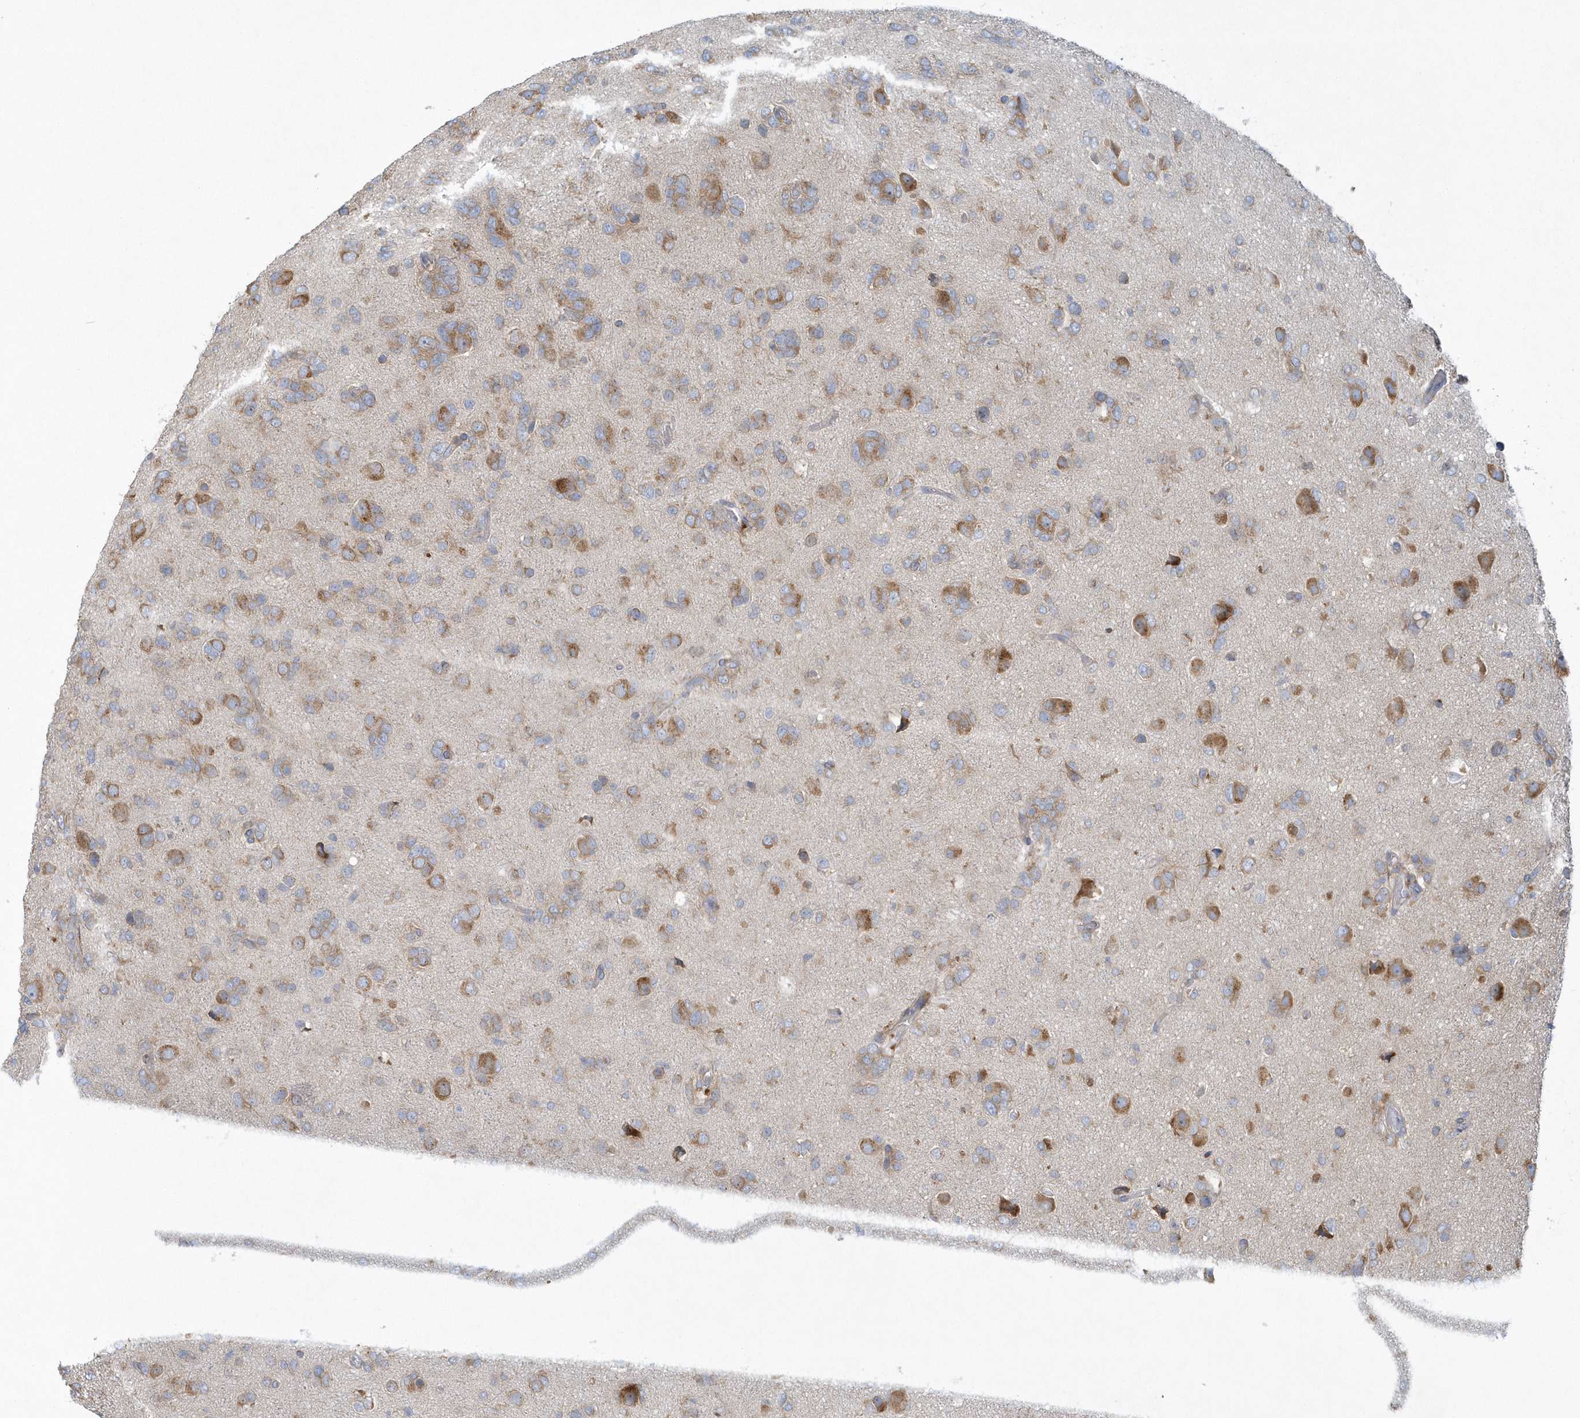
{"staining": {"intensity": "moderate", "quantity": "<25%", "location": "cytoplasmic/membranous"}, "tissue": "glioma", "cell_type": "Tumor cells", "image_type": "cancer", "snomed": [{"axis": "morphology", "description": "Glioma, malignant, High grade"}, {"axis": "topography", "description": "Brain"}], "caption": "An immunohistochemistry (IHC) micrograph of neoplastic tissue is shown. Protein staining in brown highlights moderate cytoplasmic/membranous positivity in malignant glioma (high-grade) within tumor cells.", "gene": "CNOT10", "patient": {"sex": "female", "age": 59}}